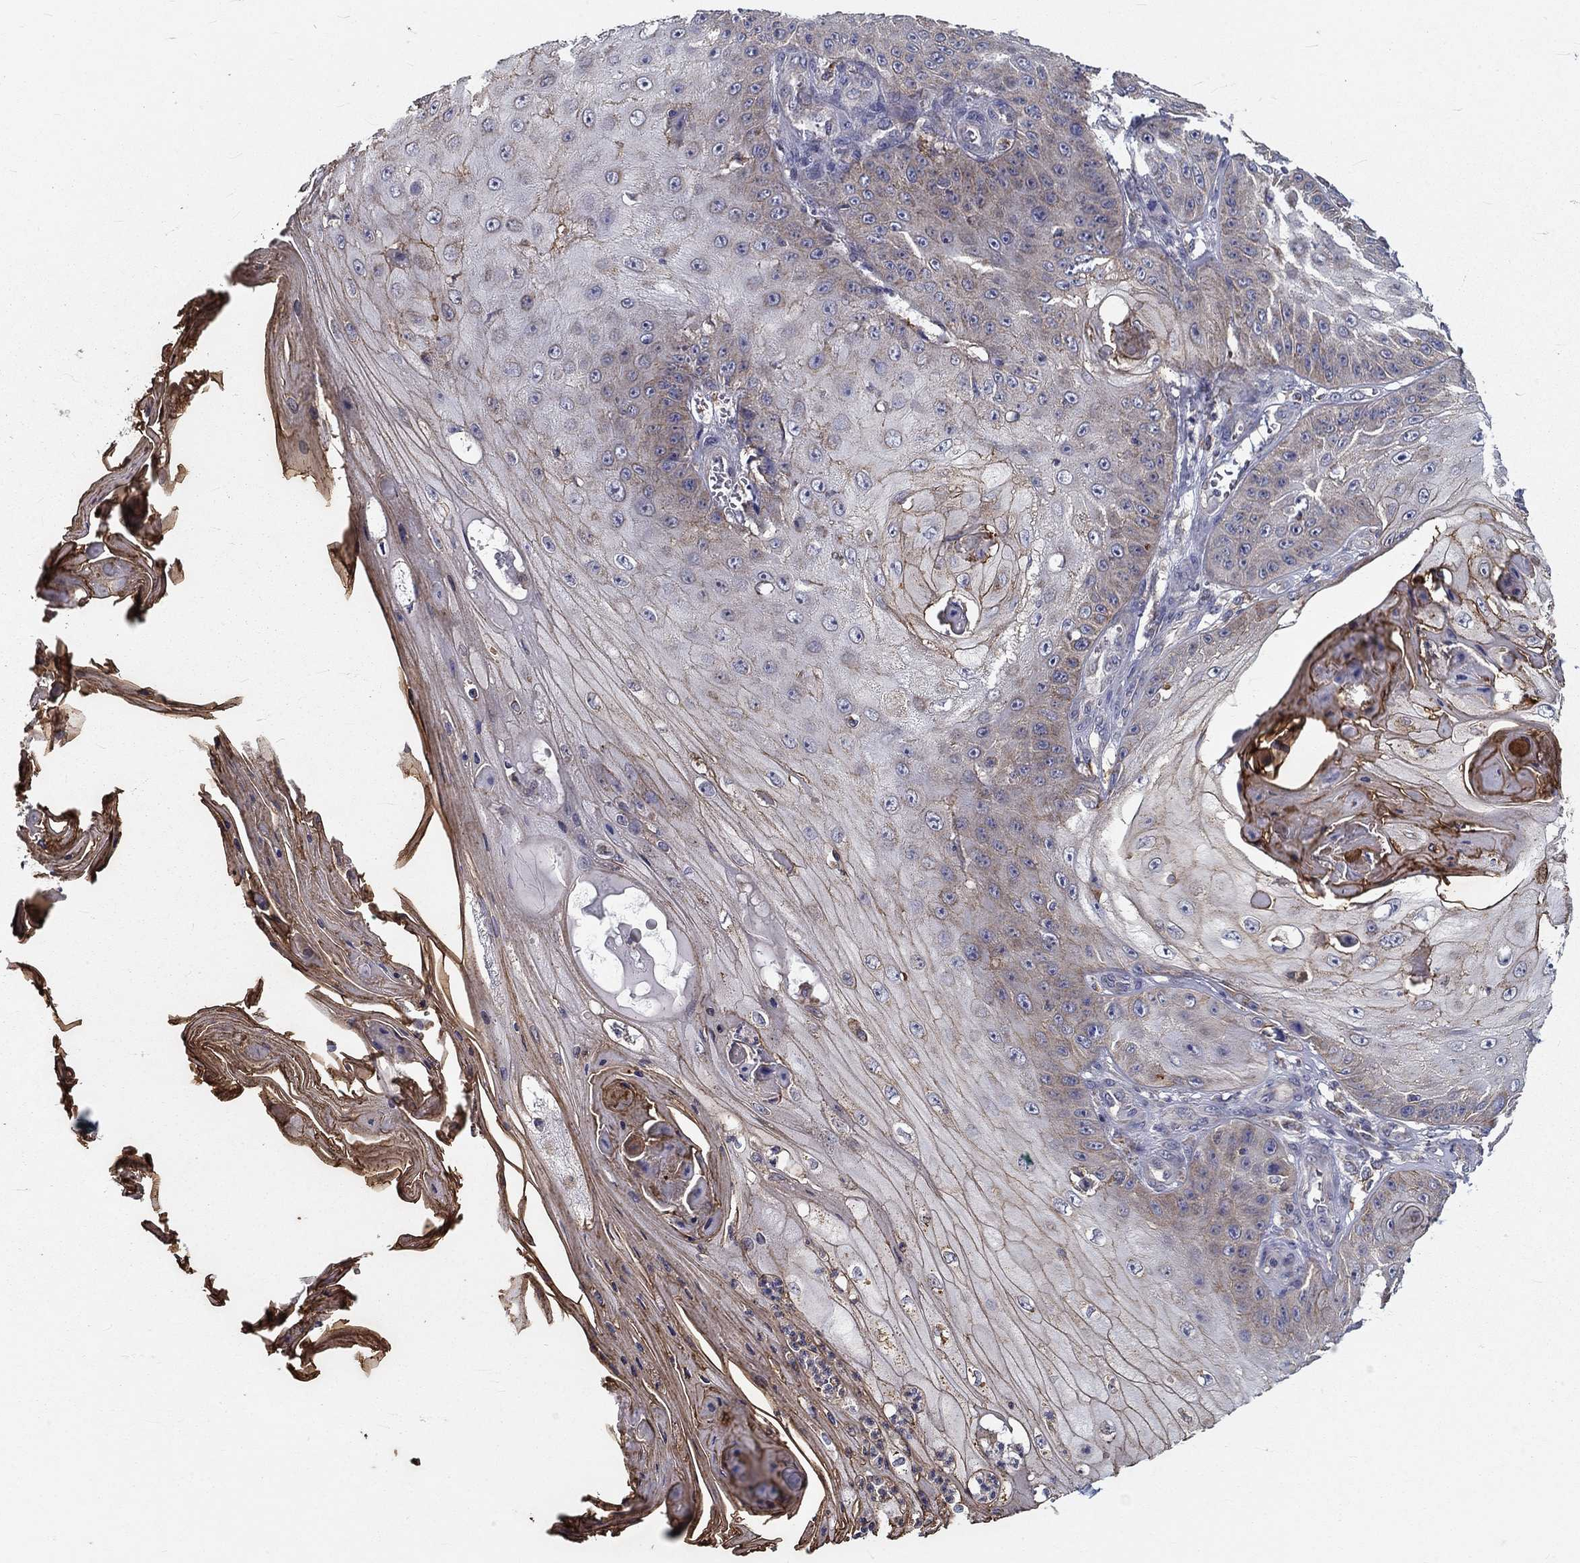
{"staining": {"intensity": "strong", "quantity": "<25%", "location": "cytoplasmic/membranous"}, "tissue": "skin cancer", "cell_type": "Tumor cells", "image_type": "cancer", "snomed": [{"axis": "morphology", "description": "Squamous cell carcinoma, NOS"}, {"axis": "topography", "description": "Skin"}], "caption": "About <25% of tumor cells in human skin cancer (squamous cell carcinoma) exhibit strong cytoplasmic/membranous protein positivity as visualized by brown immunohistochemical staining.", "gene": "ALDH4A1", "patient": {"sex": "male", "age": 70}}